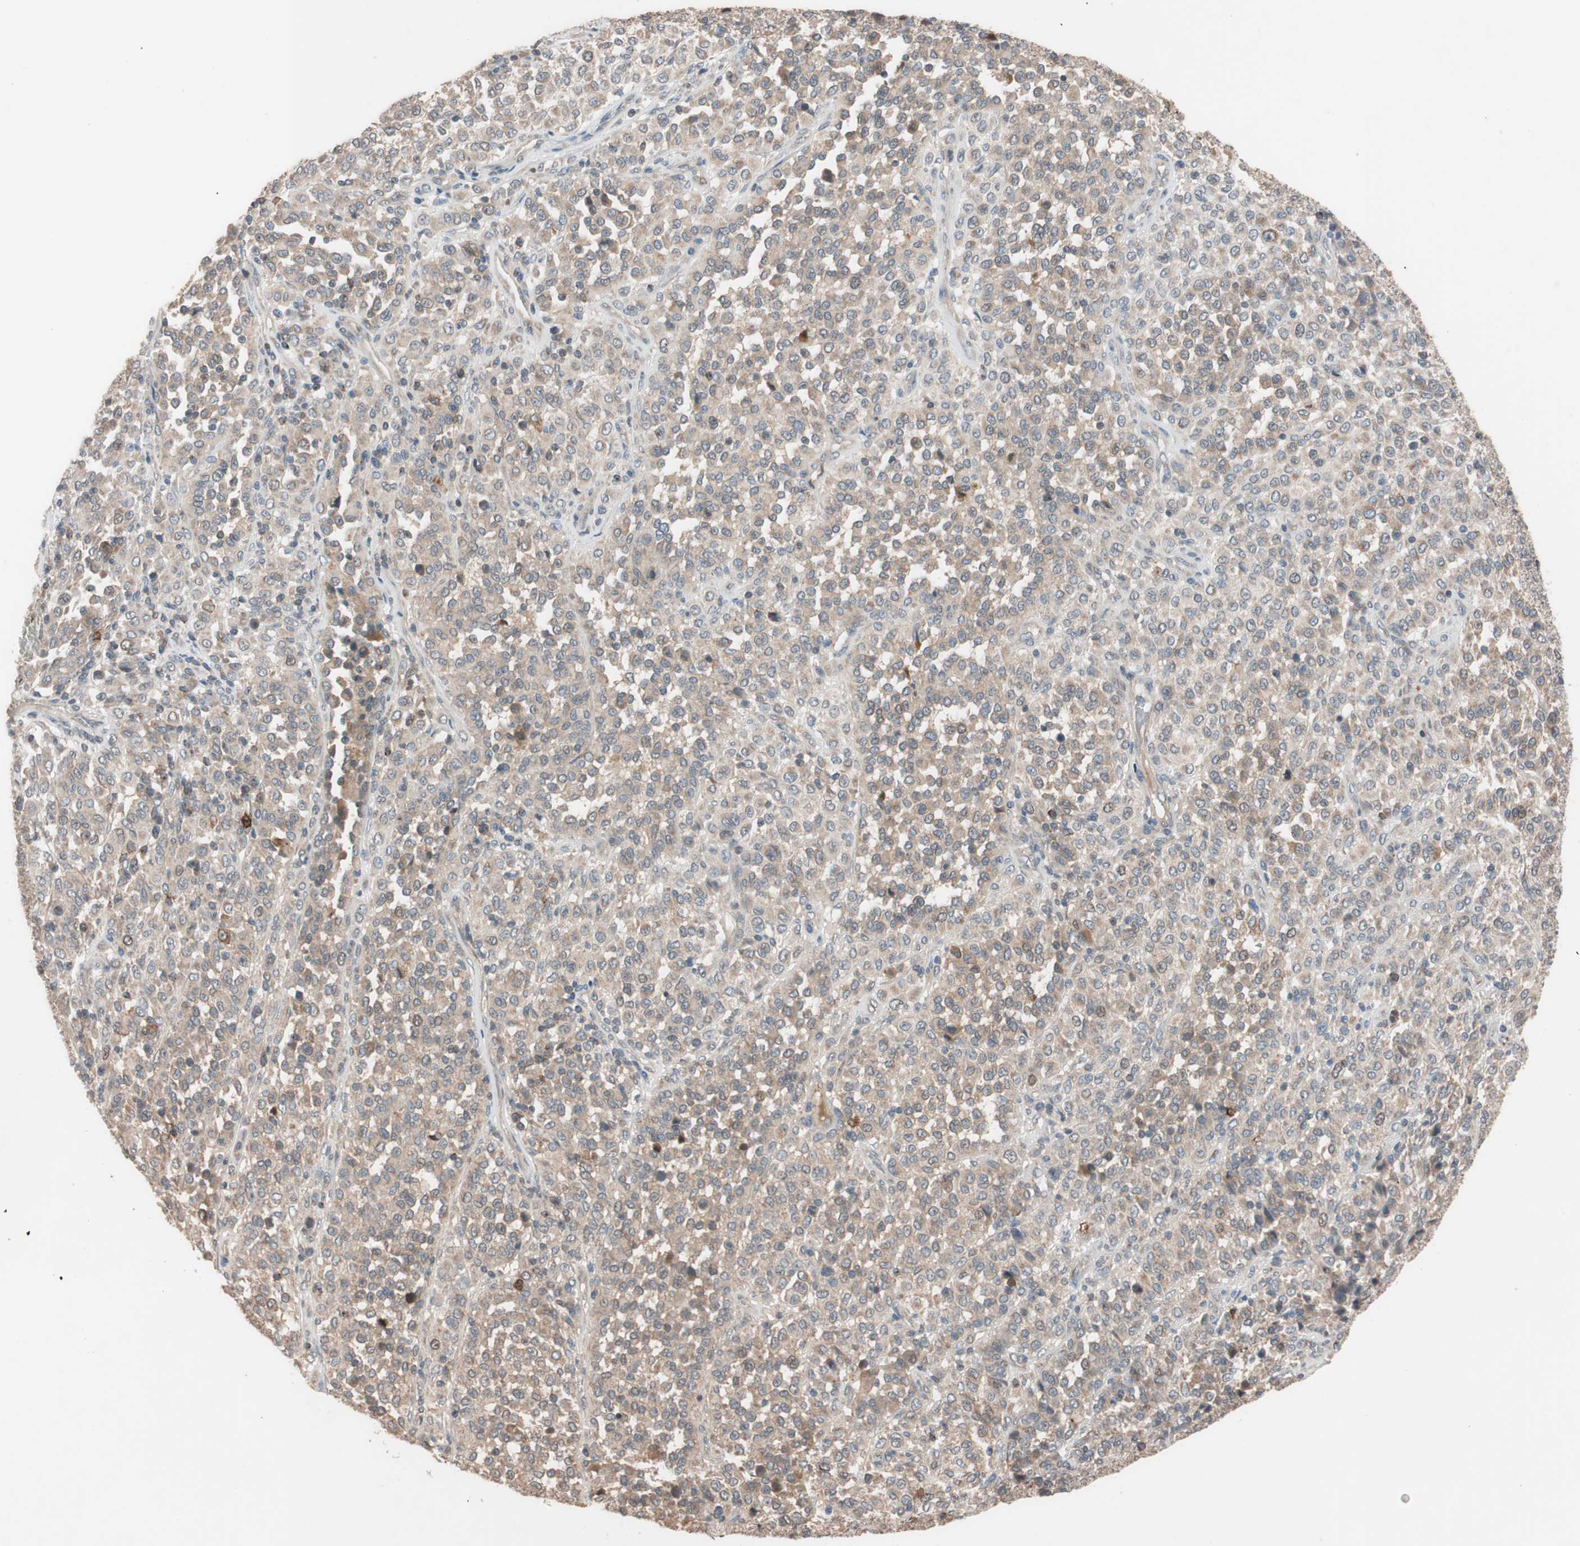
{"staining": {"intensity": "moderate", "quantity": ">75%", "location": "cytoplasmic/membranous"}, "tissue": "melanoma", "cell_type": "Tumor cells", "image_type": "cancer", "snomed": [{"axis": "morphology", "description": "Malignant melanoma, Metastatic site"}, {"axis": "topography", "description": "Pancreas"}], "caption": "Melanoma stained with DAB IHC demonstrates medium levels of moderate cytoplasmic/membranous expression in about >75% of tumor cells. (brown staining indicates protein expression, while blue staining denotes nuclei).", "gene": "SDC4", "patient": {"sex": "female", "age": 30}}